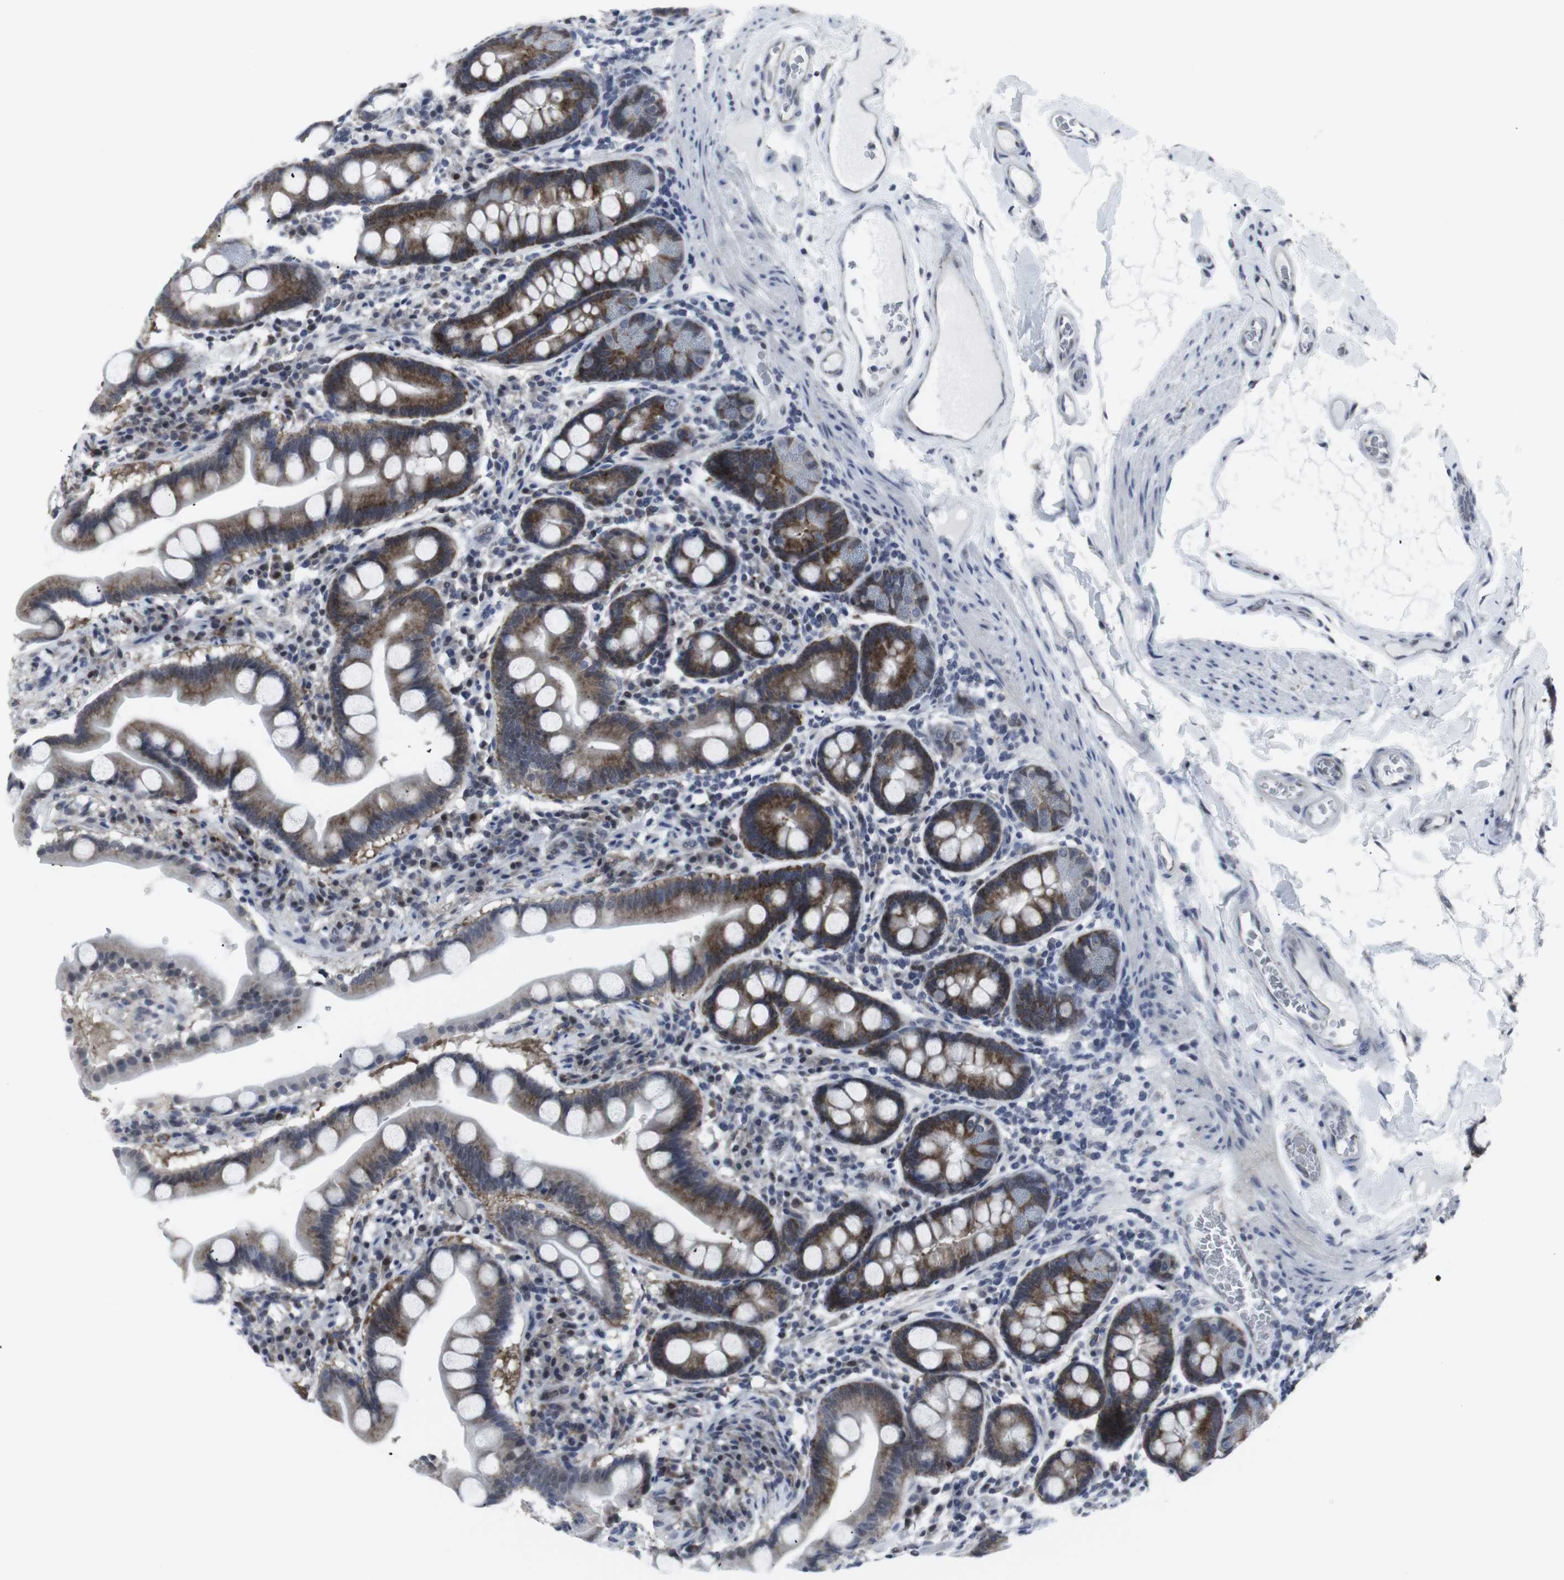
{"staining": {"intensity": "moderate", "quantity": ">75%", "location": "cytoplasmic/membranous"}, "tissue": "duodenum", "cell_type": "Glandular cells", "image_type": "normal", "snomed": [{"axis": "morphology", "description": "Normal tissue, NOS"}, {"axis": "topography", "description": "Duodenum"}], "caption": "Protein expression analysis of benign human duodenum reveals moderate cytoplasmic/membranous staining in about >75% of glandular cells. (brown staining indicates protein expression, while blue staining denotes nuclei).", "gene": "GEMIN2", "patient": {"sex": "male", "age": 50}}